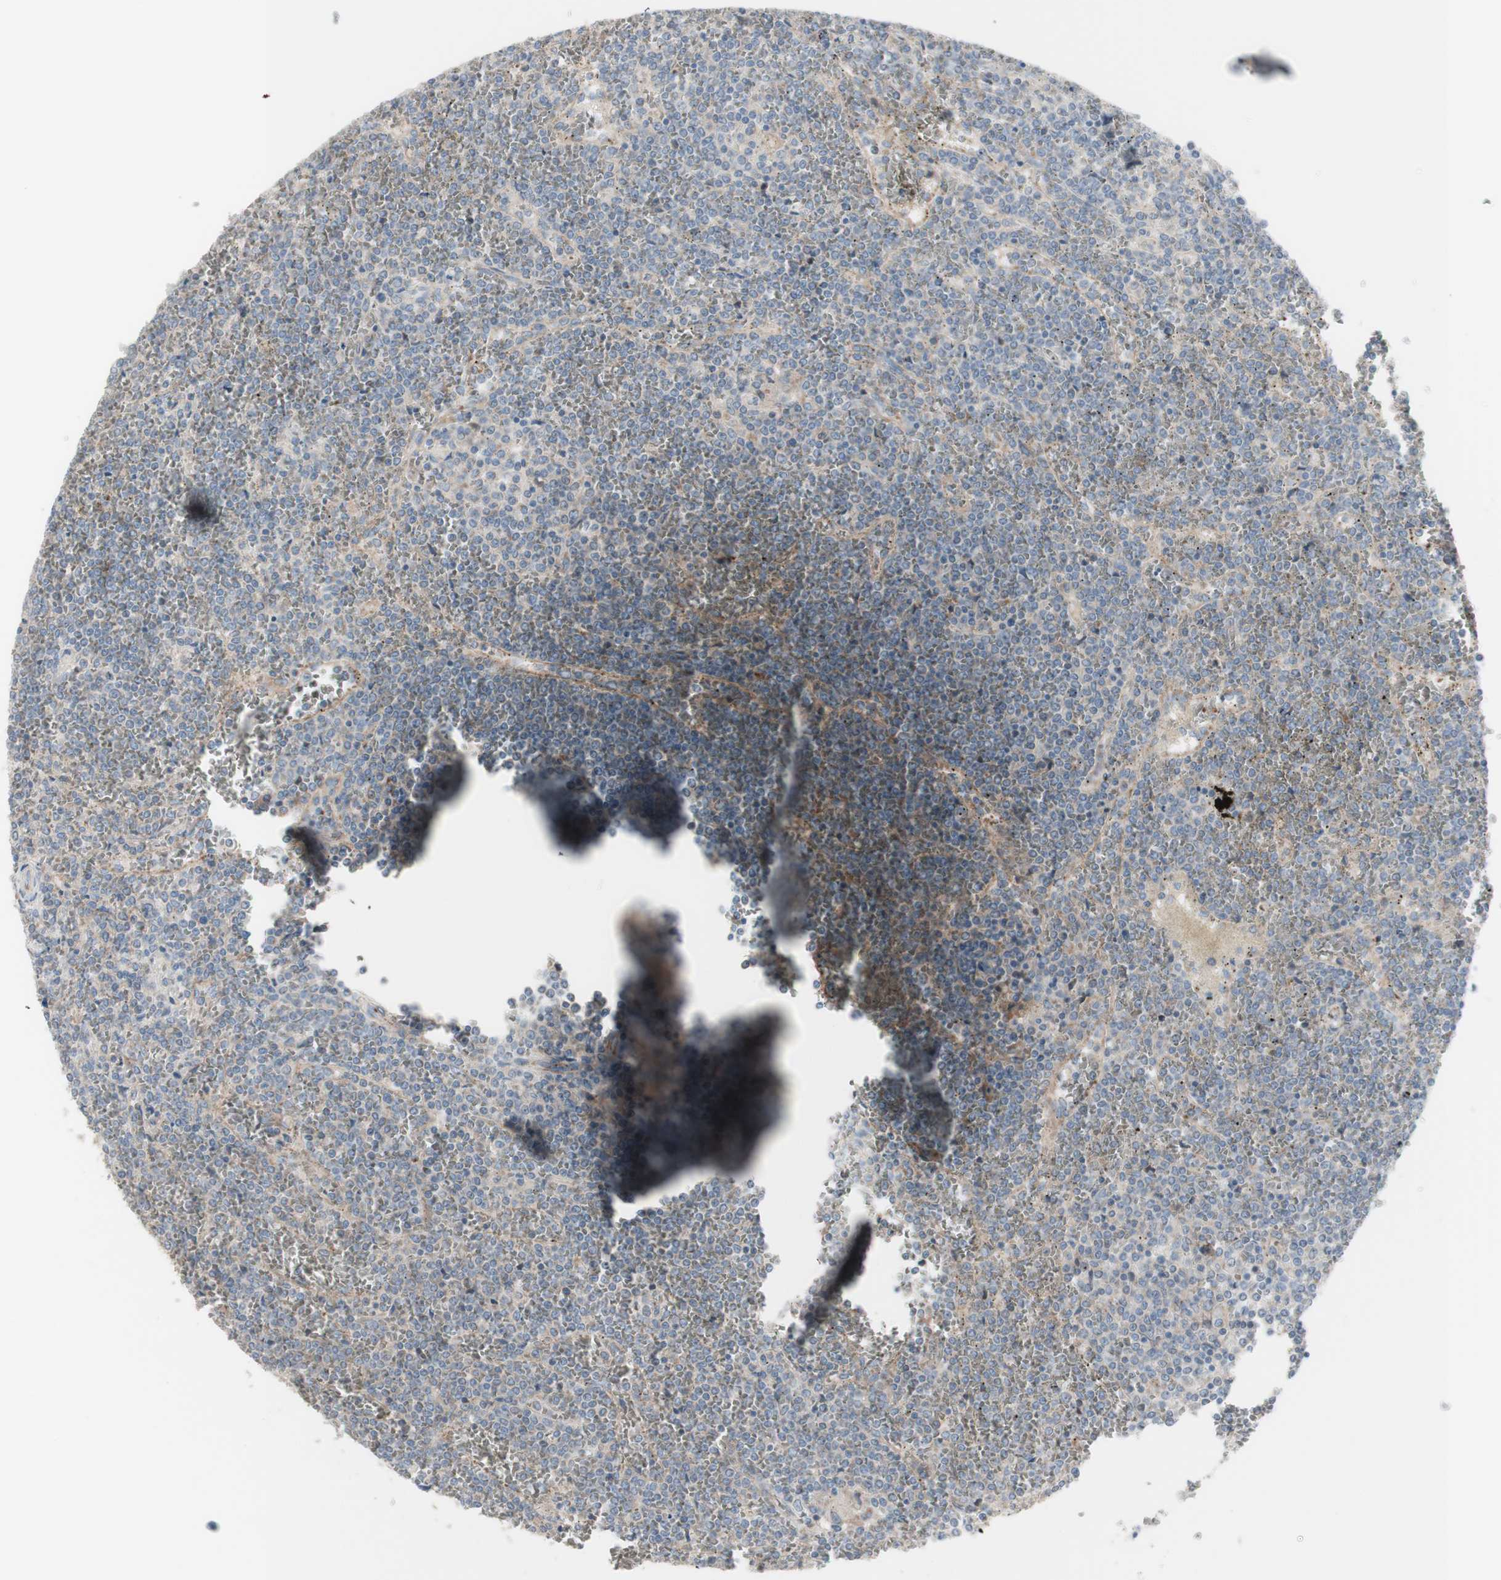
{"staining": {"intensity": "negative", "quantity": "none", "location": "none"}, "tissue": "lymphoma", "cell_type": "Tumor cells", "image_type": "cancer", "snomed": [{"axis": "morphology", "description": "Malignant lymphoma, non-Hodgkin's type, Low grade"}, {"axis": "topography", "description": "Spleen"}], "caption": "Tumor cells are negative for protein expression in human malignant lymphoma, non-Hodgkin's type (low-grade).", "gene": "C3orf52", "patient": {"sex": "female", "age": 19}}